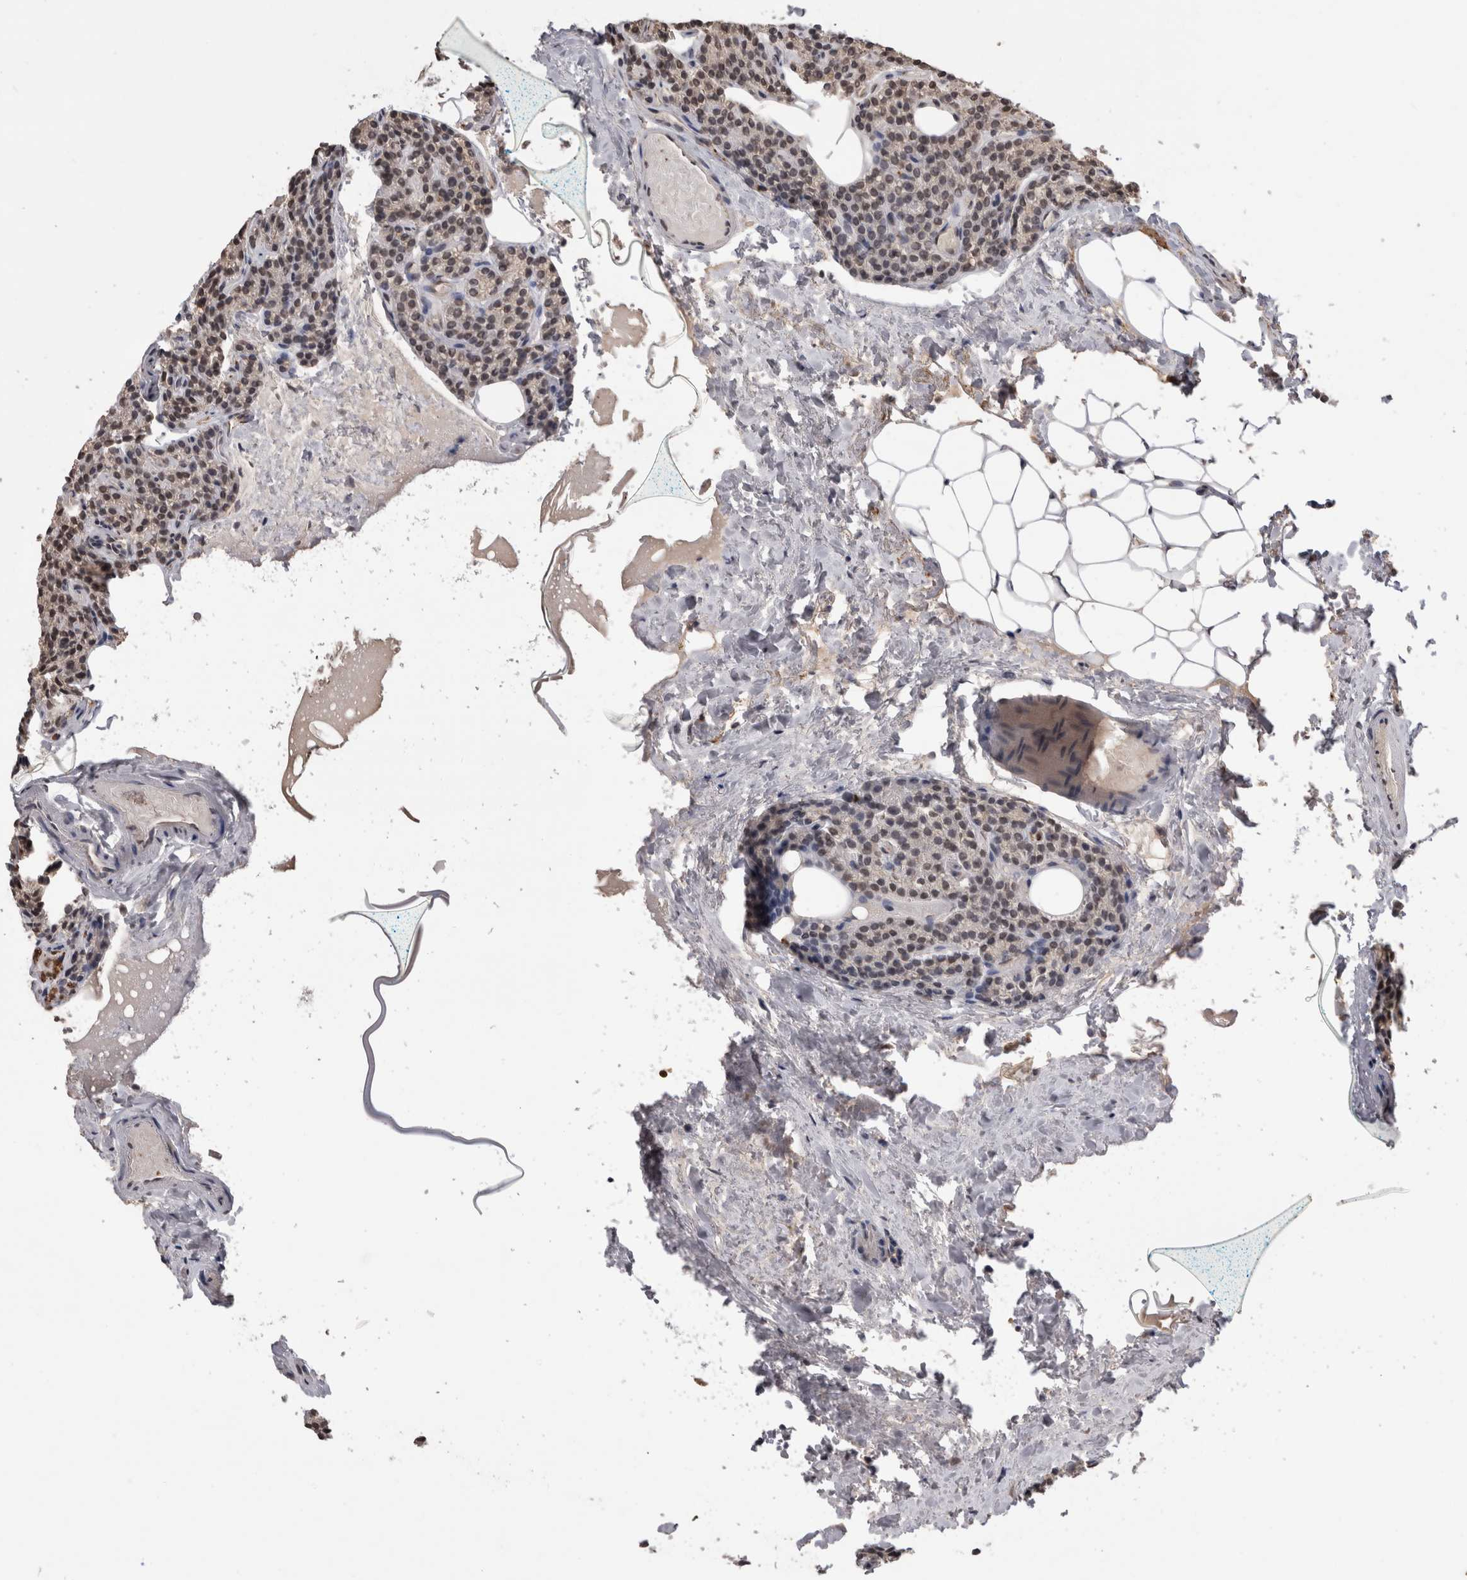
{"staining": {"intensity": "weak", "quantity": "25%-75%", "location": "cytoplasmic/membranous"}, "tissue": "parathyroid gland", "cell_type": "Glandular cells", "image_type": "normal", "snomed": [{"axis": "morphology", "description": "Normal tissue, NOS"}, {"axis": "topography", "description": "Parathyroid gland"}], "caption": "Immunohistochemistry (IHC) (DAB (3,3'-diaminobenzidine)) staining of unremarkable human parathyroid gland displays weak cytoplasmic/membranous protein expression in approximately 25%-75% of glandular cells. (brown staining indicates protein expression, while blue staining denotes nuclei).", "gene": "PAK4", "patient": {"sex": "female", "age": 85}}